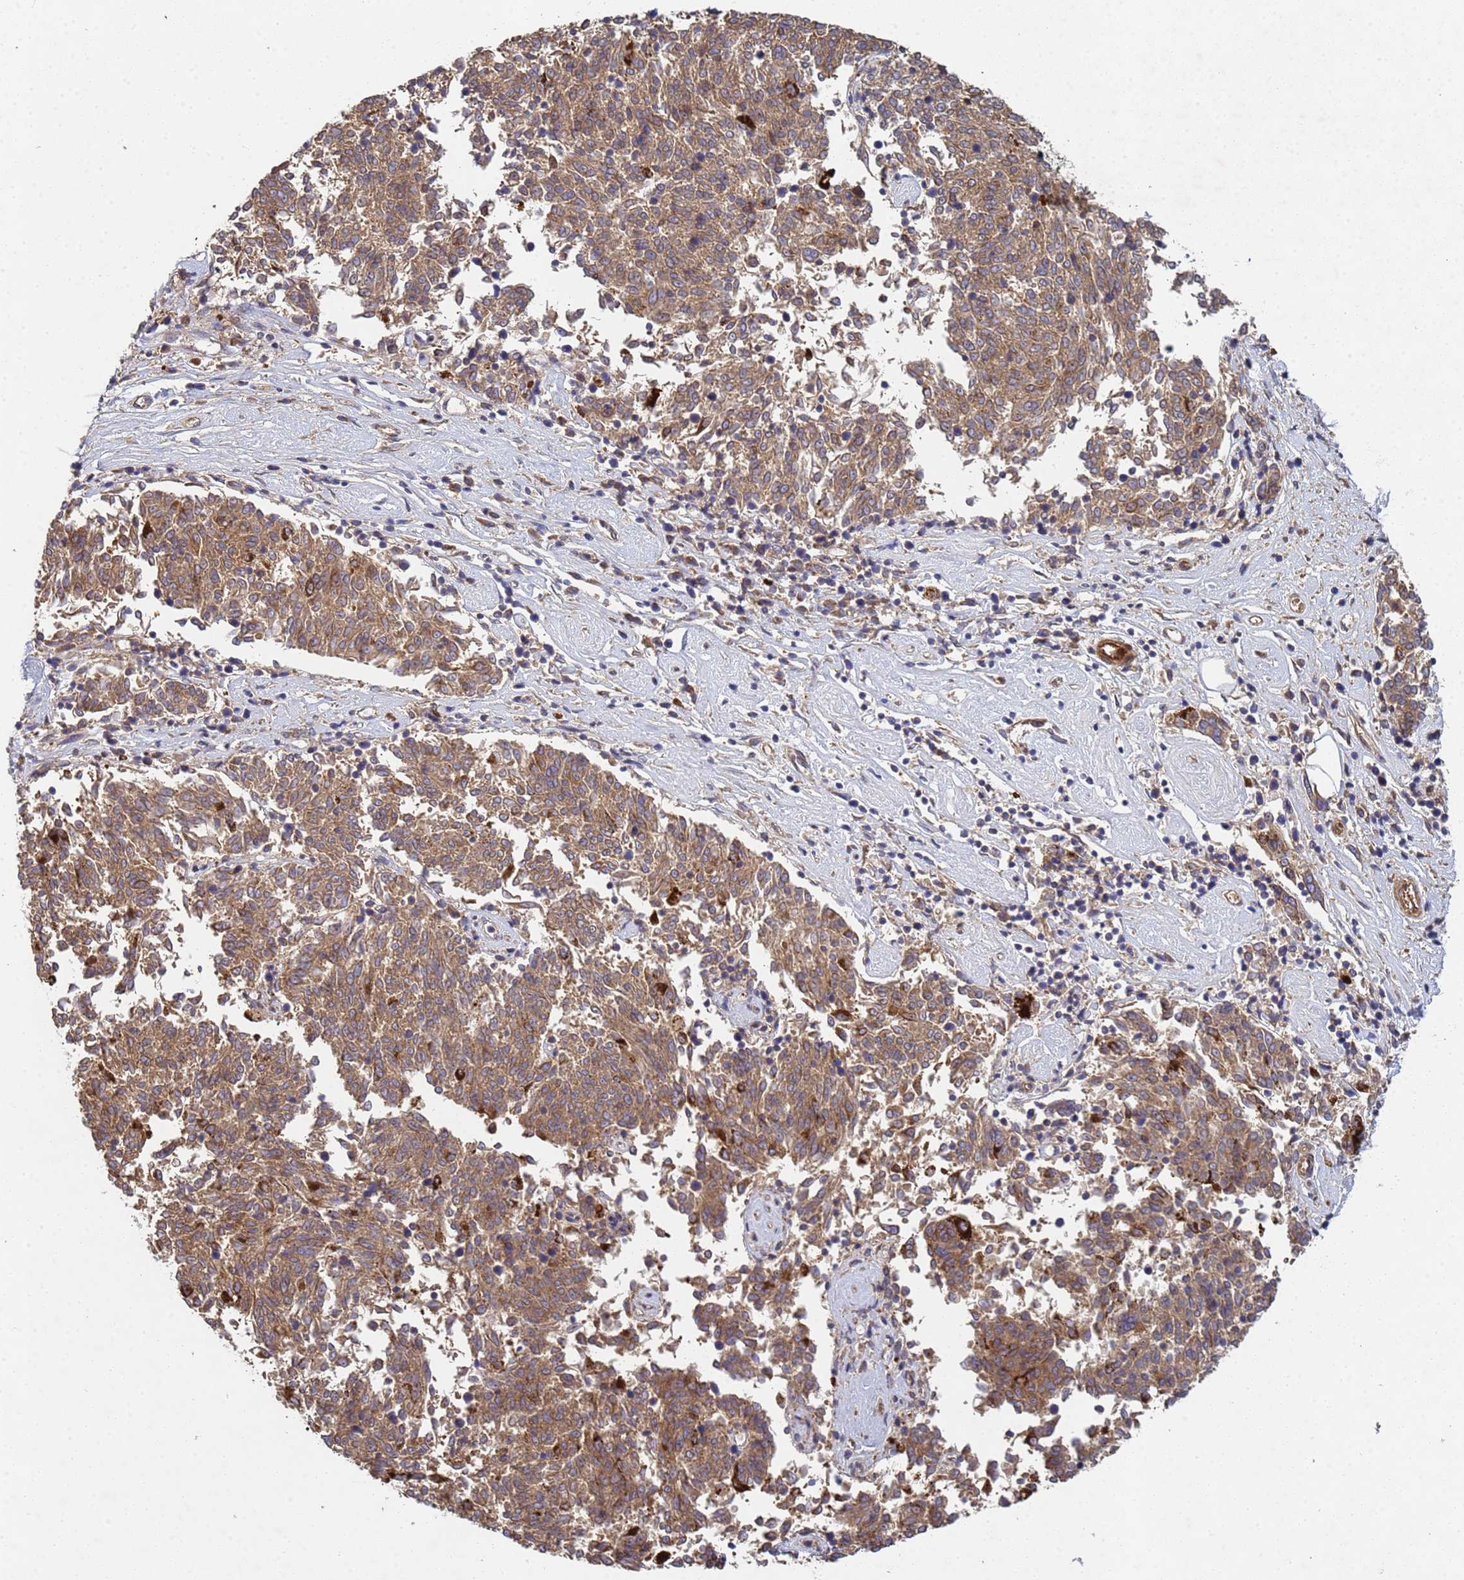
{"staining": {"intensity": "moderate", "quantity": ">75%", "location": "cytoplasmic/membranous"}, "tissue": "melanoma", "cell_type": "Tumor cells", "image_type": "cancer", "snomed": [{"axis": "morphology", "description": "Malignant melanoma, NOS"}, {"axis": "topography", "description": "Skin"}], "caption": "Melanoma stained with immunohistochemistry (IHC) exhibits moderate cytoplasmic/membranous expression in approximately >75% of tumor cells.", "gene": "C8orf34", "patient": {"sex": "female", "age": 72}}